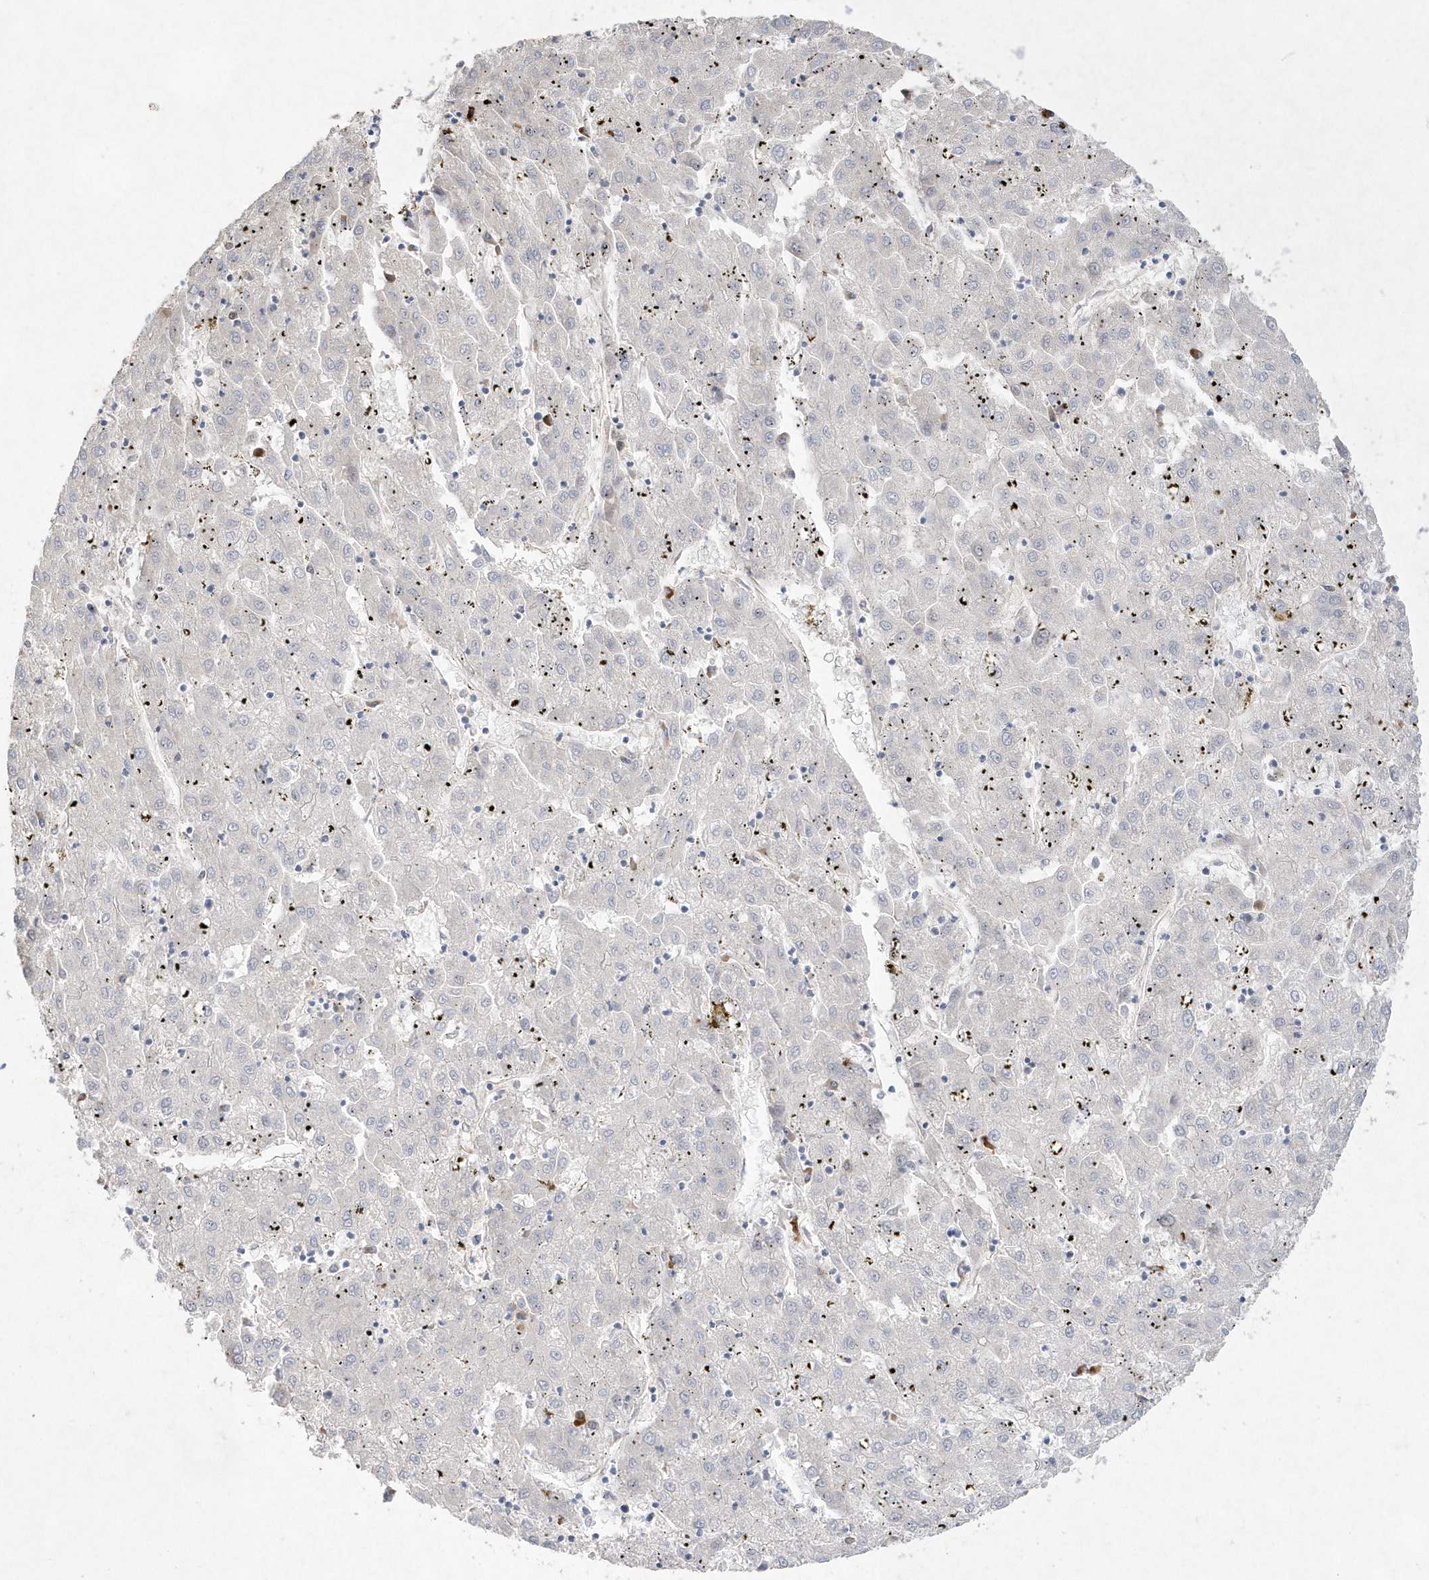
{"staining": {"intensity": "negative", "quantity": "none", "location": "none"}, "tissue": "liver cancer", "cell_type": "Tumor cells", "image_type": "cancer", "snomed": [{"axis": "morphology", "description": "Carcinoma, Hepatocellular, NOS"}, {"axis": "topography", "description": "Liver"}], "caption": "Hepatocellular carcinoma (liver) was stained to show a protein in brown. There is no significant expression in tumor cells. (DAB (3,3'-diaminobenzidine) immunohistochemistry (IHC), high magnification).", "gene": "TMEM132B", "patient": {"sex": "male", "age": 72}}